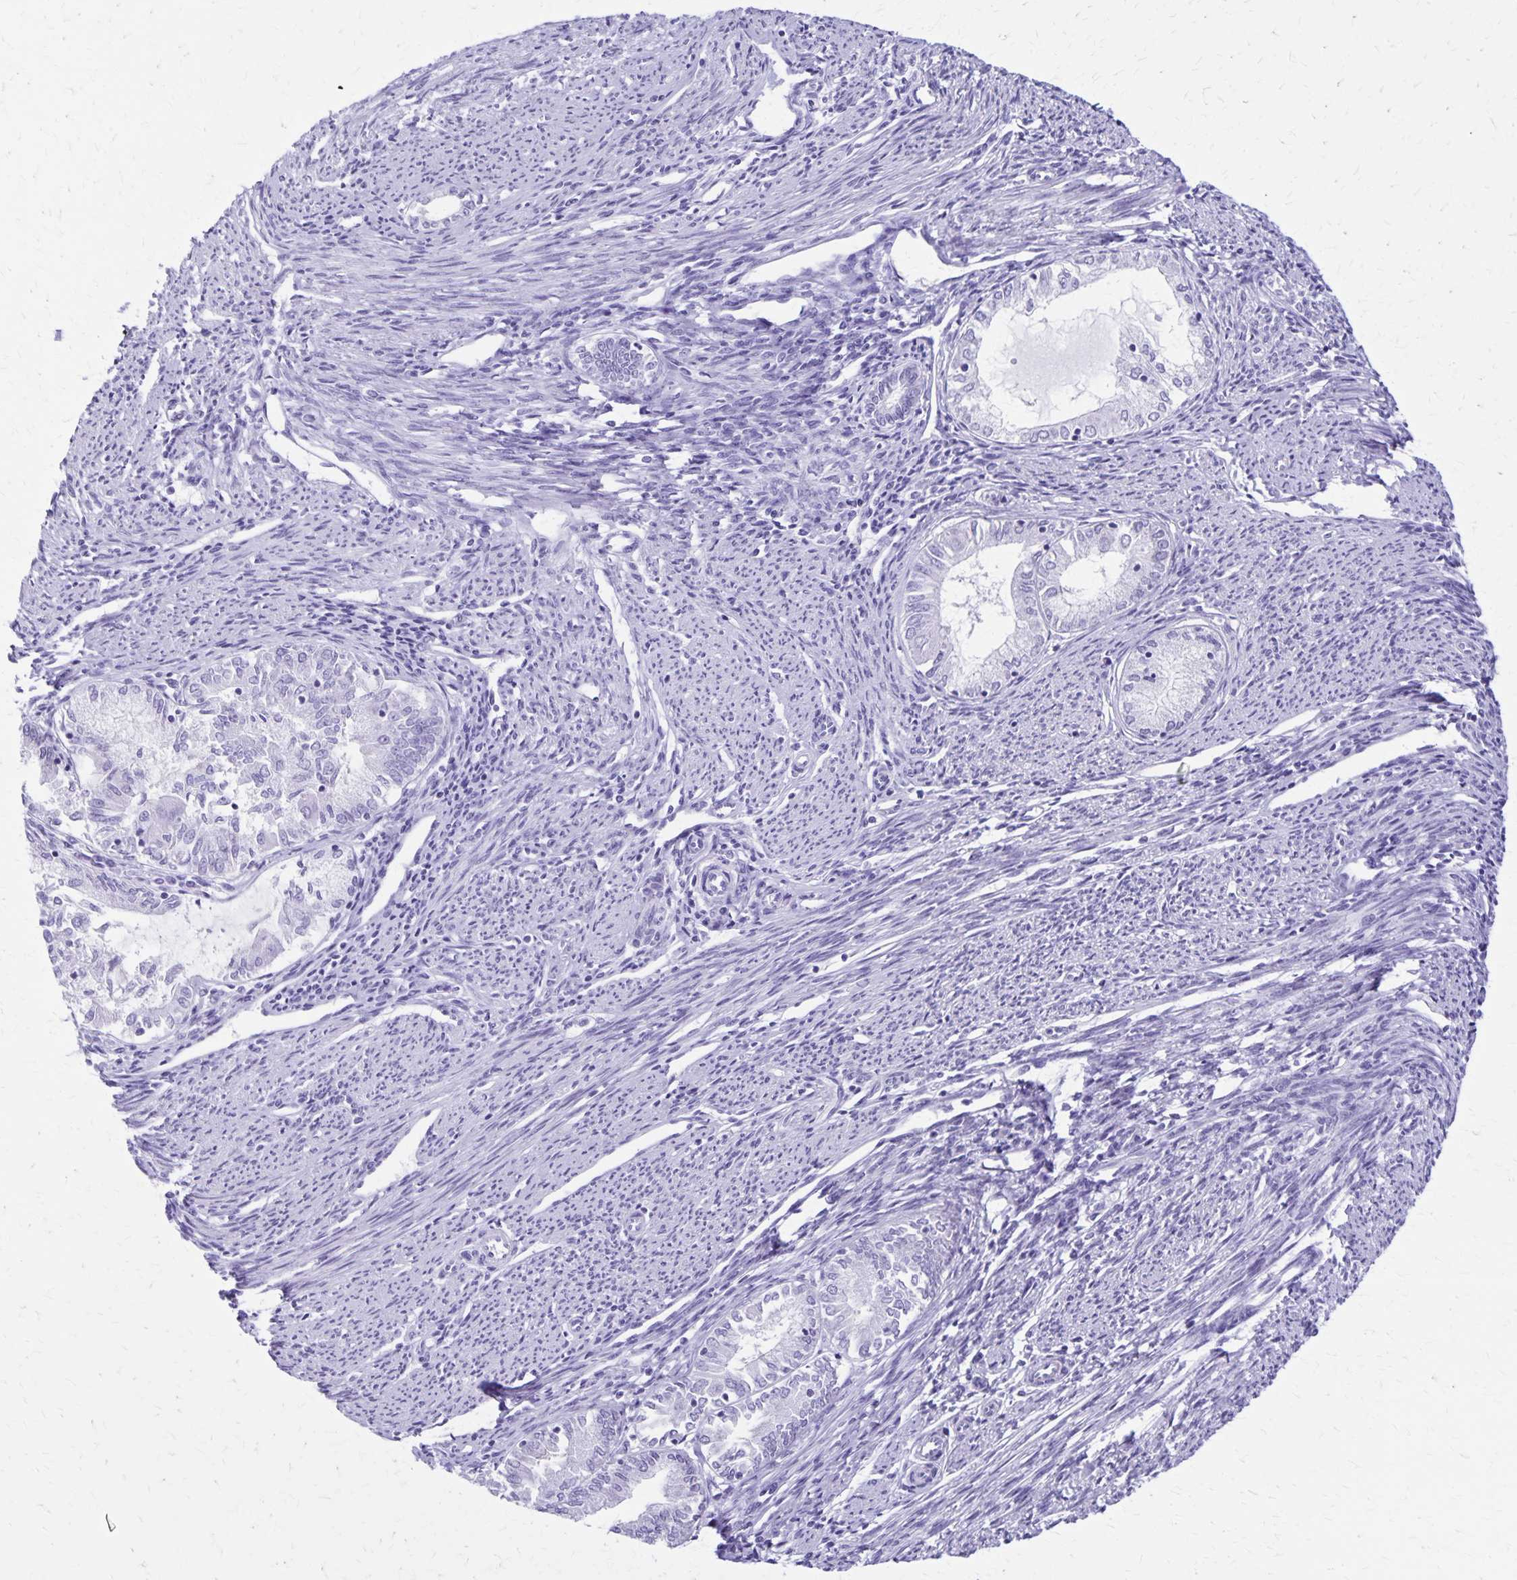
{"staining": {"intensity": "negative", "quantity": "none", "location": "none"}, "tissue": "endometrial cancer", "cell_type": "Tumor cells", "image_type": "cancer", "snomed": [{"axis": "morphology", "description": "Adenocarcinoma, NOS"}, {"axis": "topography", "description": "Endometrium"}], "caption": "Immunohistochemistry photomicrograph of endometrial cancer (adenocarcinoma) stained for a protein (brown), which reveals no expression in tumor cells. Nuclei are stained in blue.", "gene": "DEFA5", "patient": {"sex": "female", "age": 79}}